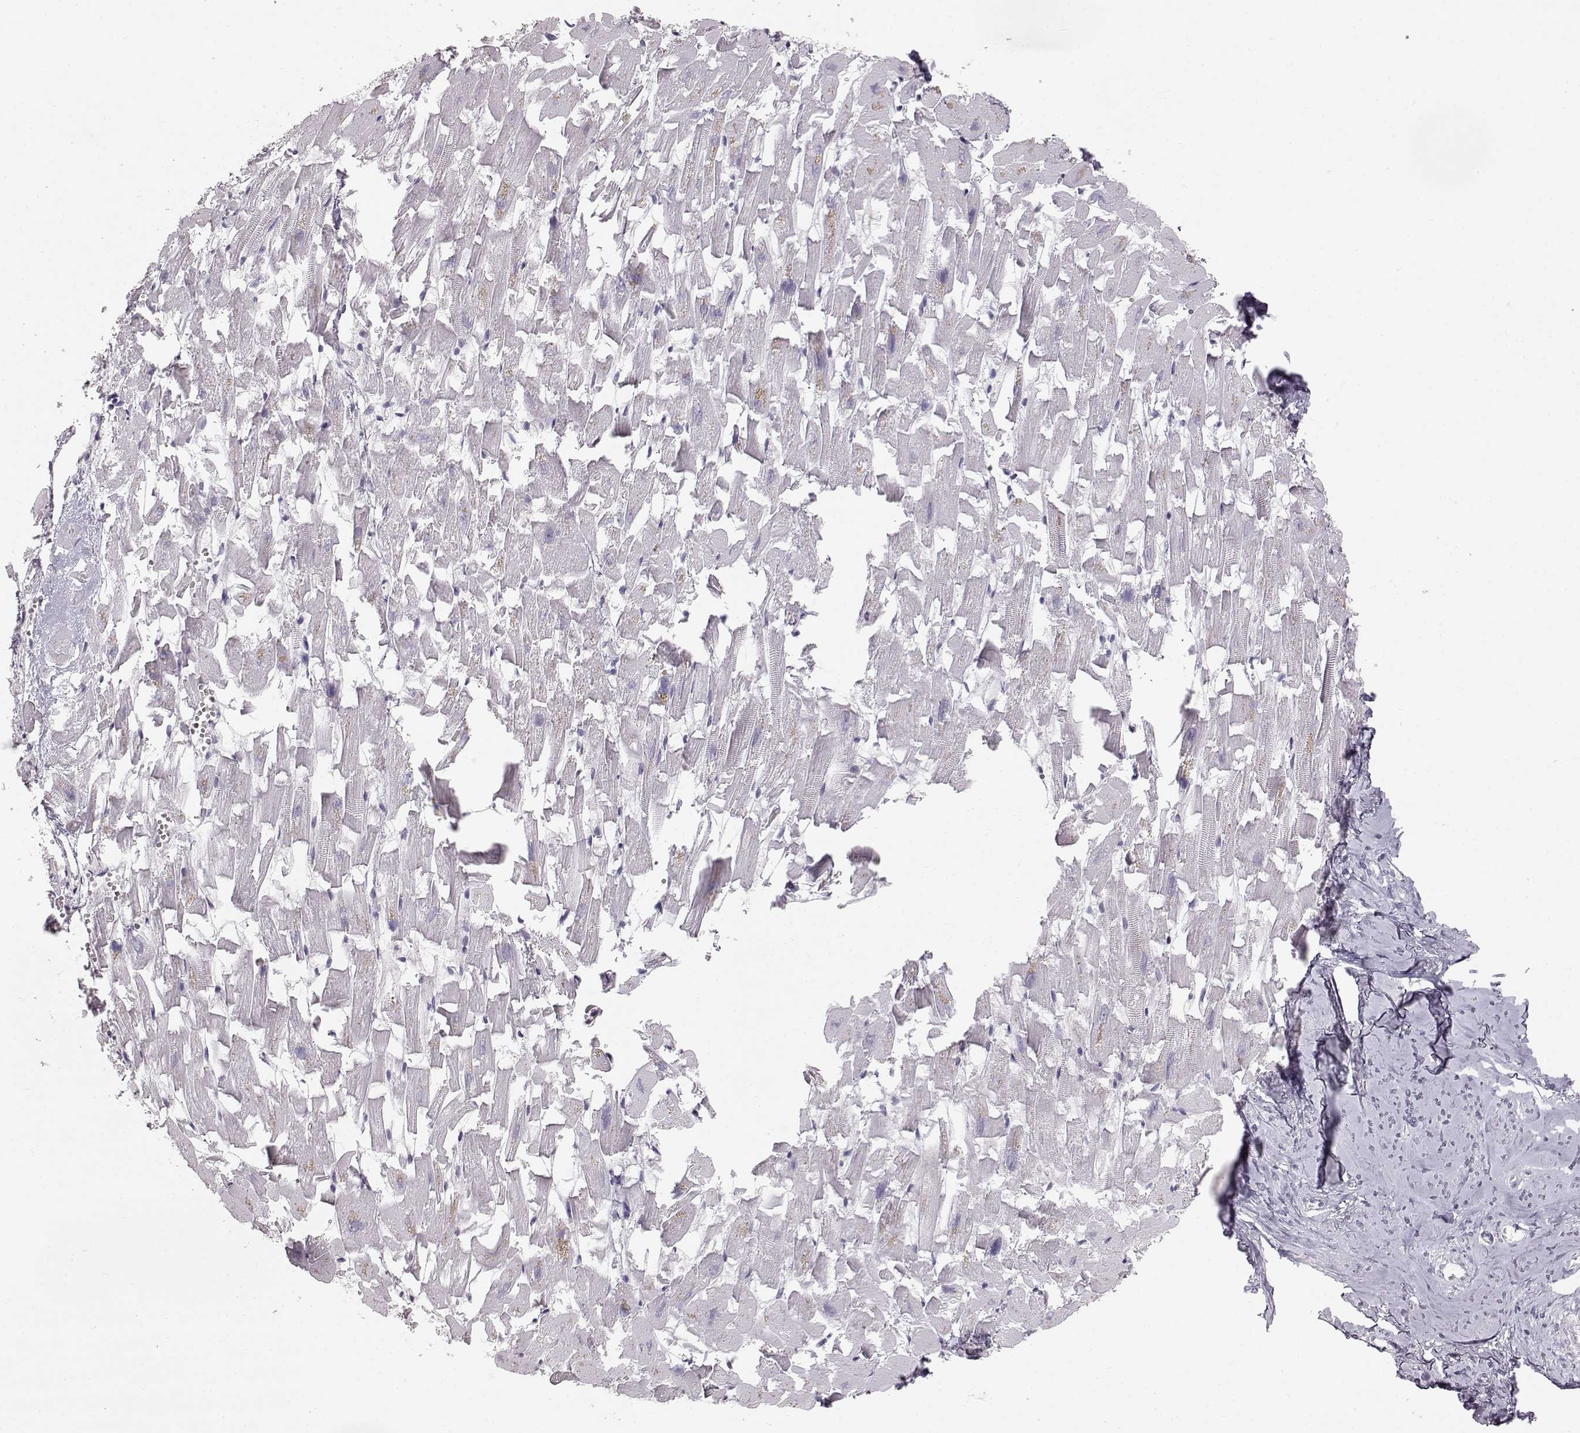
{"staining": {"intensity": "negative", "quantity": "none", "location": "none"}, "tissue": "heart muscle", "cell_type": "Cardiomyocytes", "image_type": "normal", "snomed": [{"axis": "morphology", "description": "Normal tissue, NOS"}, {"axis": "topography", "description": "Heart"}], "caption": "DAB immunohistochemical staining of benign human heart muscle exhibits no significant positivity in cardiomyocytes. (Brightfield microscopy of DAB (3,3'-diaminobenzidine) IHC at high magnification).", "gene": "KRT31", "patient": {"sex": "female", "age": 64}}